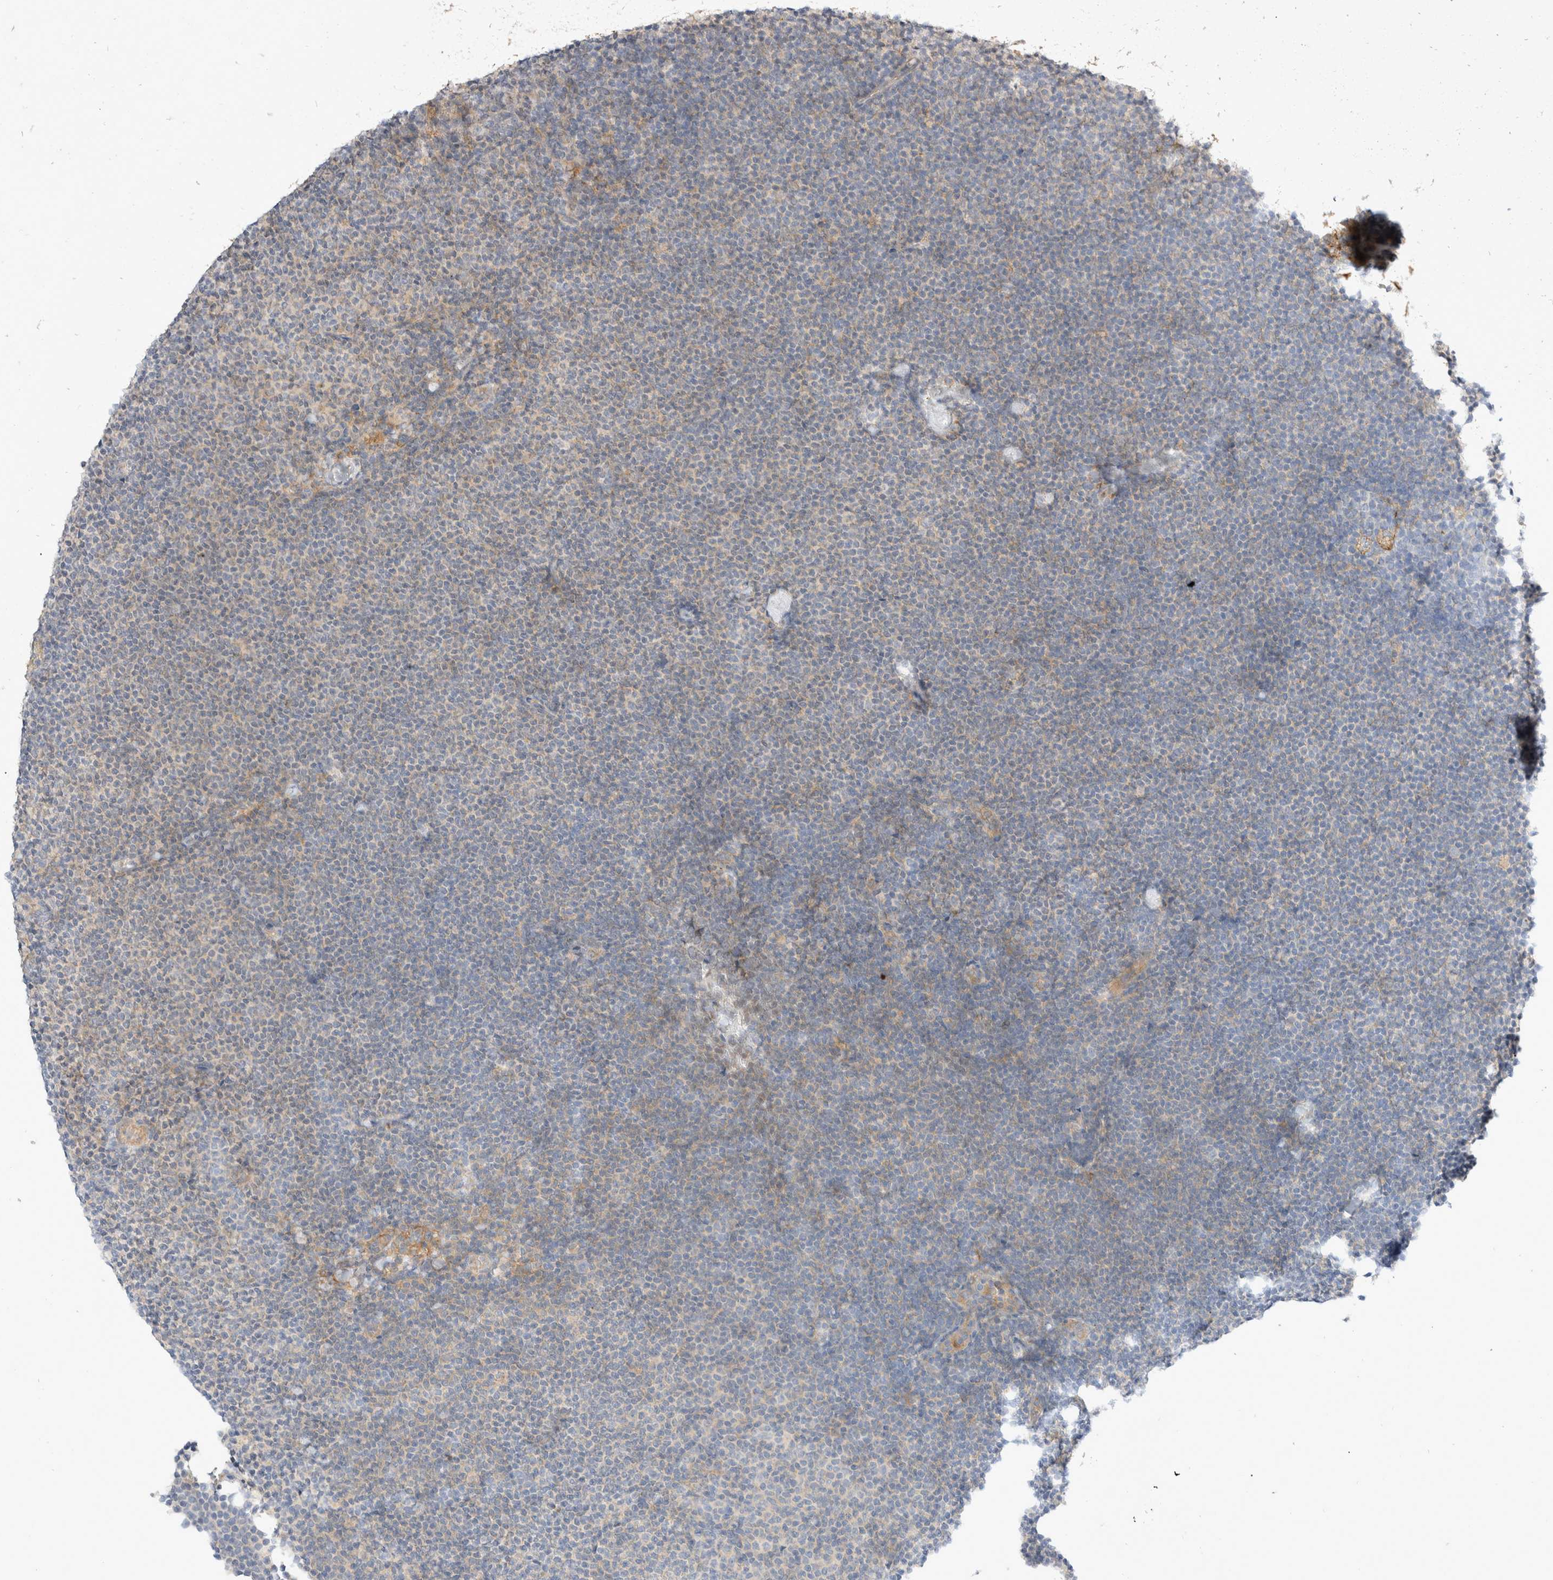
{"staining": {"intensity": "negative", "quantity": "none", "location": "none"}, "tissue": "lymphoma", "cell_type": "Tumor cells", "image_type": "cancer", "snomed": [{"axis": "morphology", "description": "Malignant lymphoma, non-Hodgkin's type, Low grade"}, {"axis": "topography", "description": "Lymph node"}], "caption": "Tumor cells are negative for protein expression in human malignant lymphoma, non-Hodgkin's type (low-grade). (Brightfield microscopy of DAB immunohistochemistry (IHC) at high magnification).", "gene": "TOM1L2", "patient": {"sex": "female", "age": 53}}